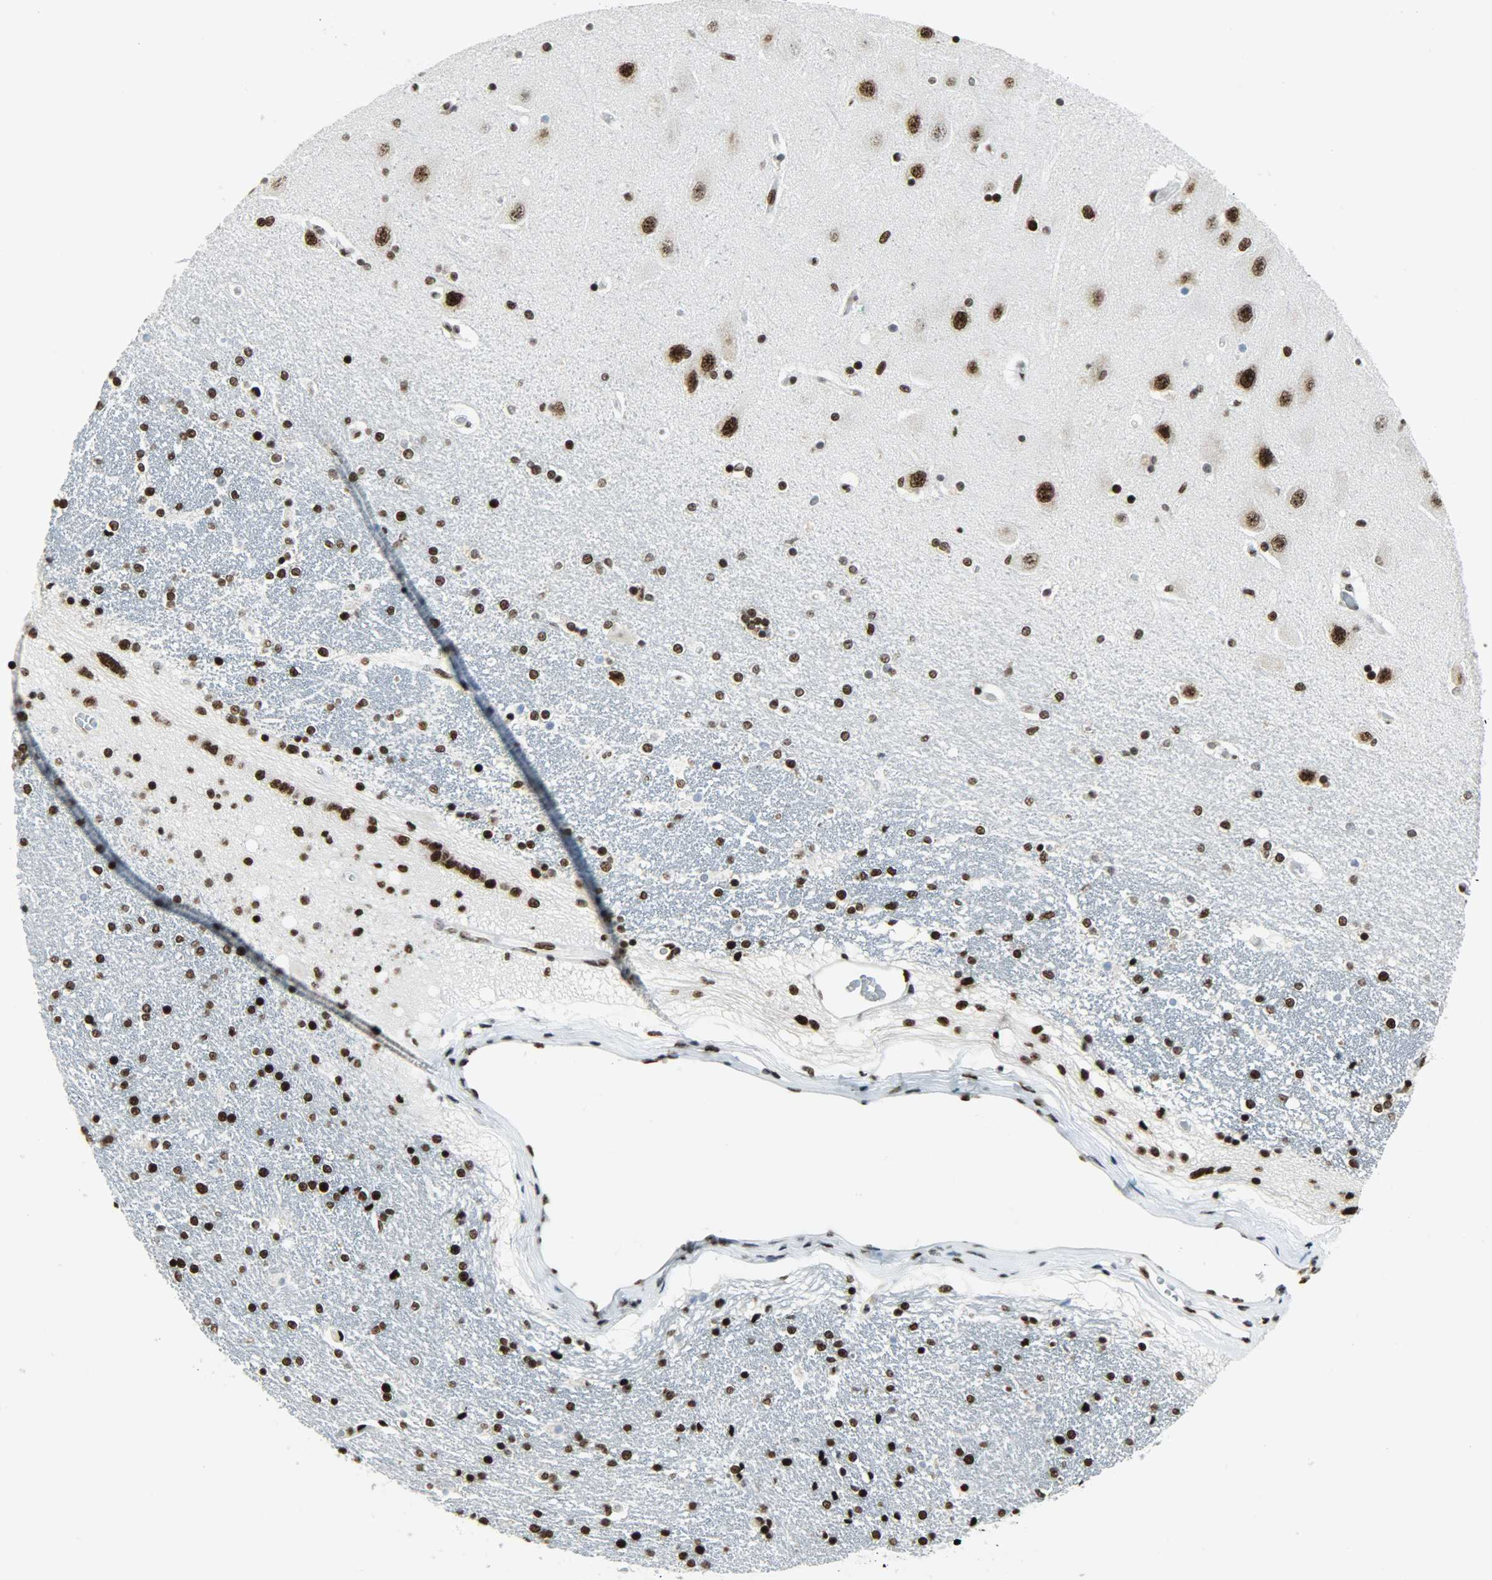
{"staining": {"intensity": "strong", "quantity": ">75%", "location": "nuclear"}, "tissue": "hippocampus", "cell_type": "Glial cells", "image_type": "normal", "snomed": [{"axis": "morphology", "description": "Normal tissue, NOS"}, {"axis": "topography", "description": "Hippocampus"}], "caption": "Immunohistochemistry staining of unremarkable hippocampus, which exhibits high levels of strong nuclear expression in approximately >75% of glial cells indicating strong nuclear protein expression. The staining was performed using DAB (brown) for protein detection and nuclei were counterstained in hematoxylin (blue).", "gene": "SNRPA", "patient": {"sex": "female", "age": 54}}